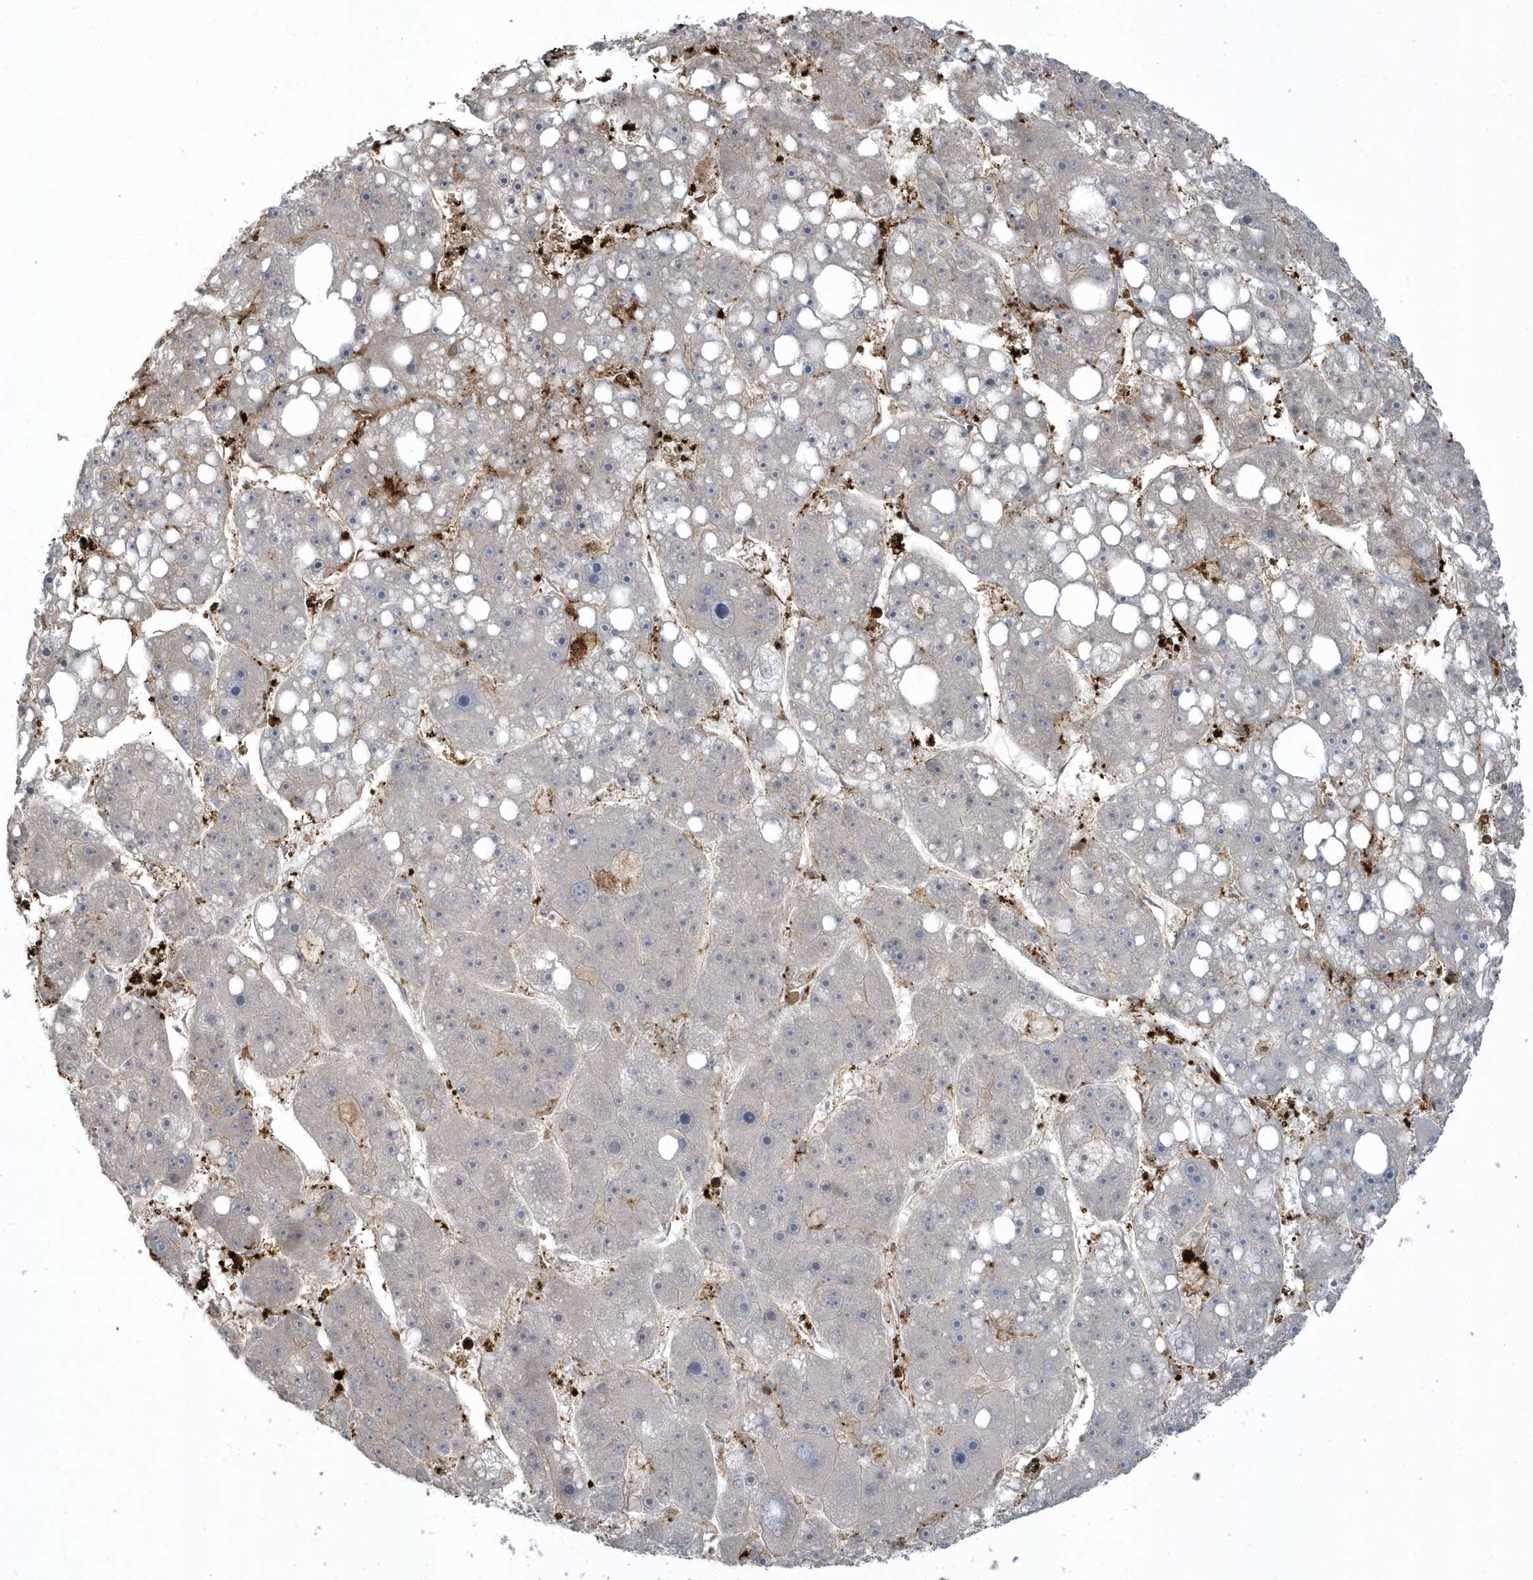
{"staining": {"intensity": "negative", "quantity": "none", "location": "none"}, "tissue": "liver cancer", "cell_type": "Tumor cells", "image_type": "cancer", "snomed": [{"axis": "morphology", "description": "Carcinoma, Hepatocellular, NOS"}, {"axis": "topography", "description": "Liver"}], "caption": "This is an immunohistochemistry photomicrograph of human liver cancer (hepatocellular carcinoma). There is no positivity in tumor cells.", "gene": "CLCN6", "patient": {"sex": "female", "age": 61}}